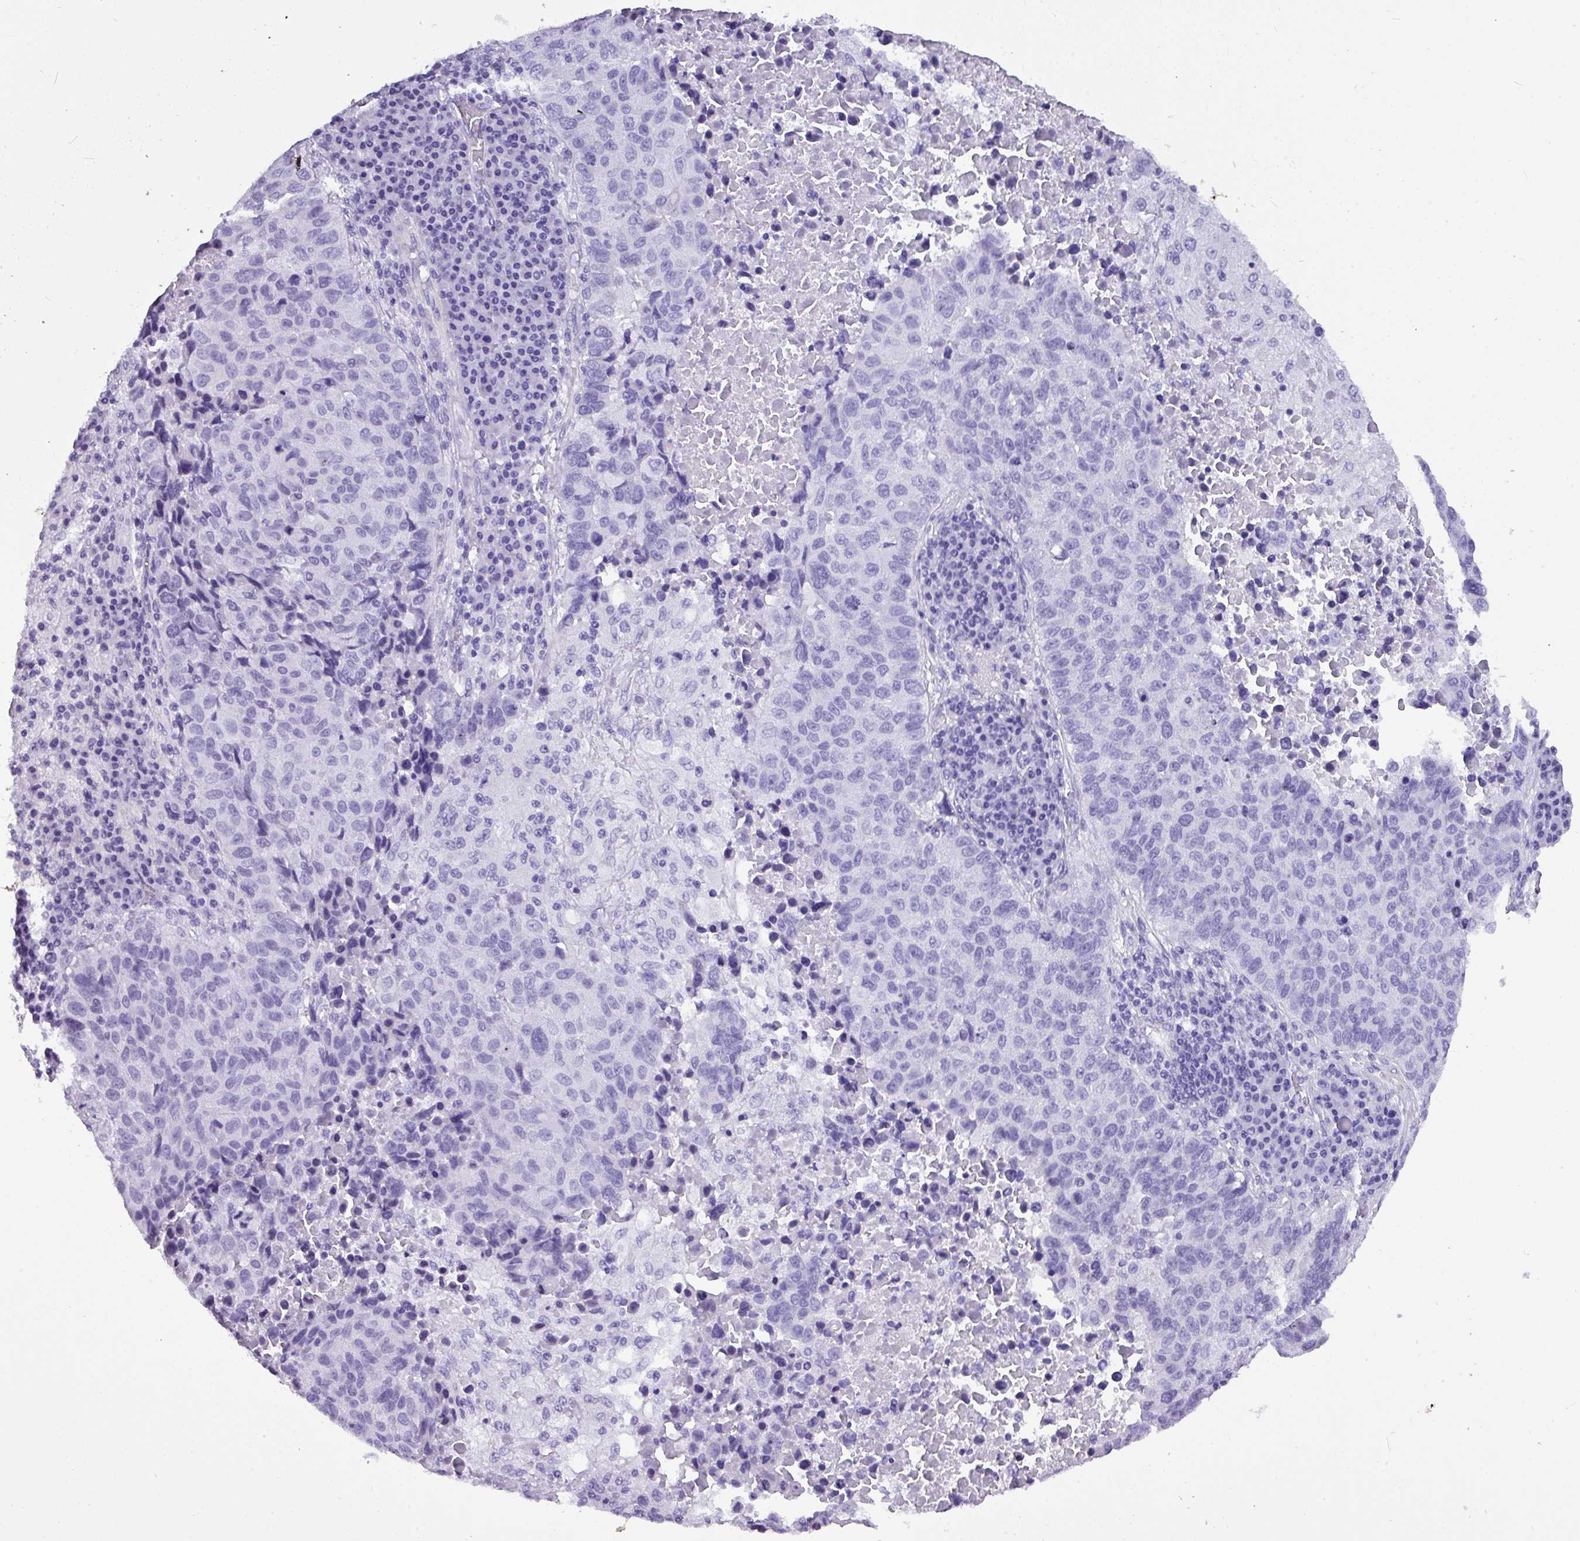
{"staining": {"intensity": "negative", "quantity": "none", "location": "none"}, "tissue": "lung cancer", "cell_type": "Tumor cells", "image_type": "cancer", "snomed": [{"axis": "morphology", "description": "Squamous cell carcinoma, NOS"}, {"axis": "topography", "description": "Lung"}], "caption": "This is a image of immunohistochemistry (IHC) staining of squamous cell carcinoma (lung), which shows no expression in tumor cells.", "gene": "MUC21", "patient": {"sex": "male", "age": 73}}